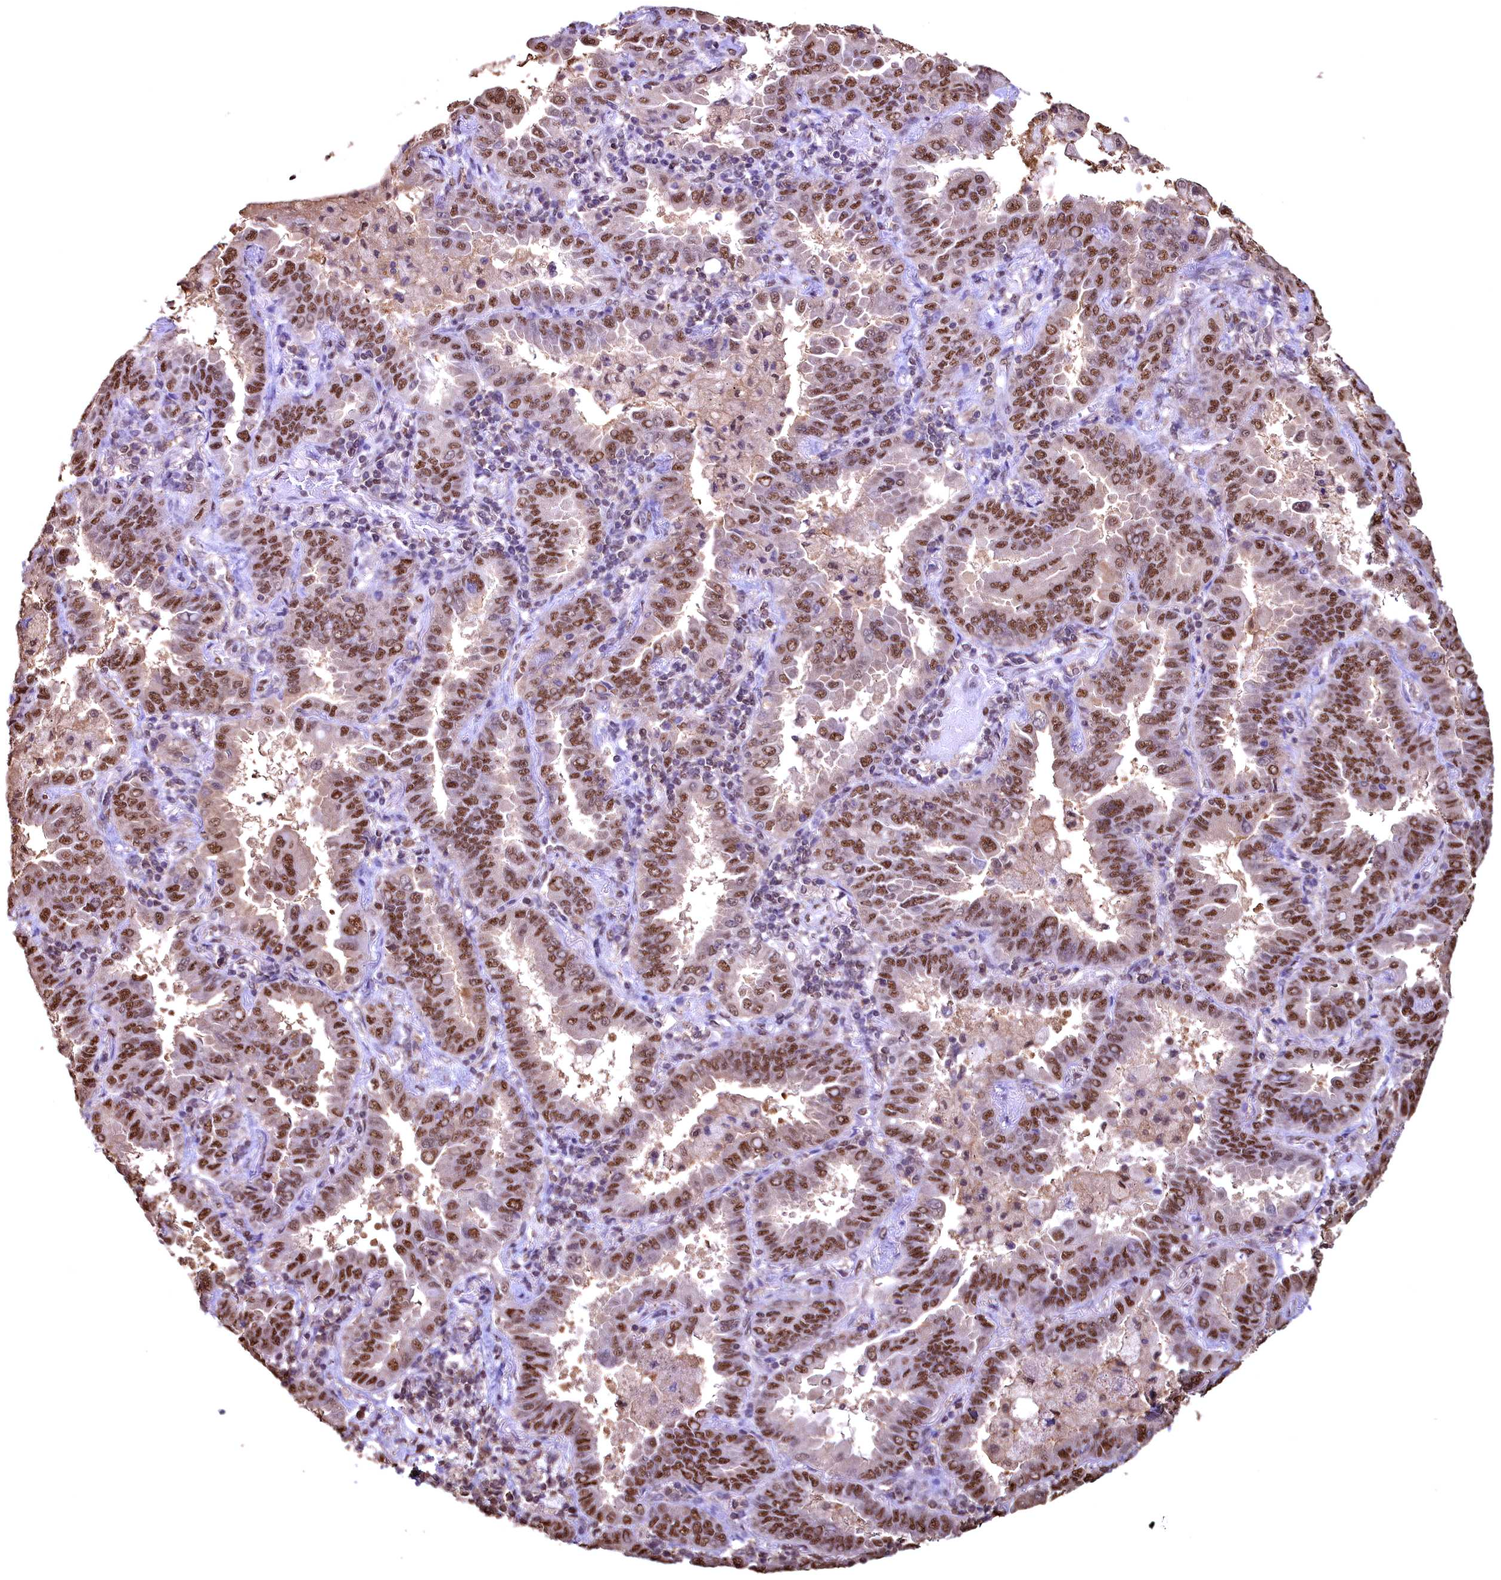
{"staining": {"intensity": "strong", "quantity": ">75%", "location": "nuclear"}, "tissue": "lung cancer", "cell_type": "Tumor cells", "image_type": "cancer", "snomed": [{"axis": "morphology", "description": "Adenocarcinoma, NOS"}, {"axis": "topography", "description": "Lung"}], "caption": "This is an image of IHC staining of lung adenocarcinoma, which shows strong positivity in the nuclear of tumor cells.", "gene": "GAPDH", "patient": {"sex": "male", "age": 64}}